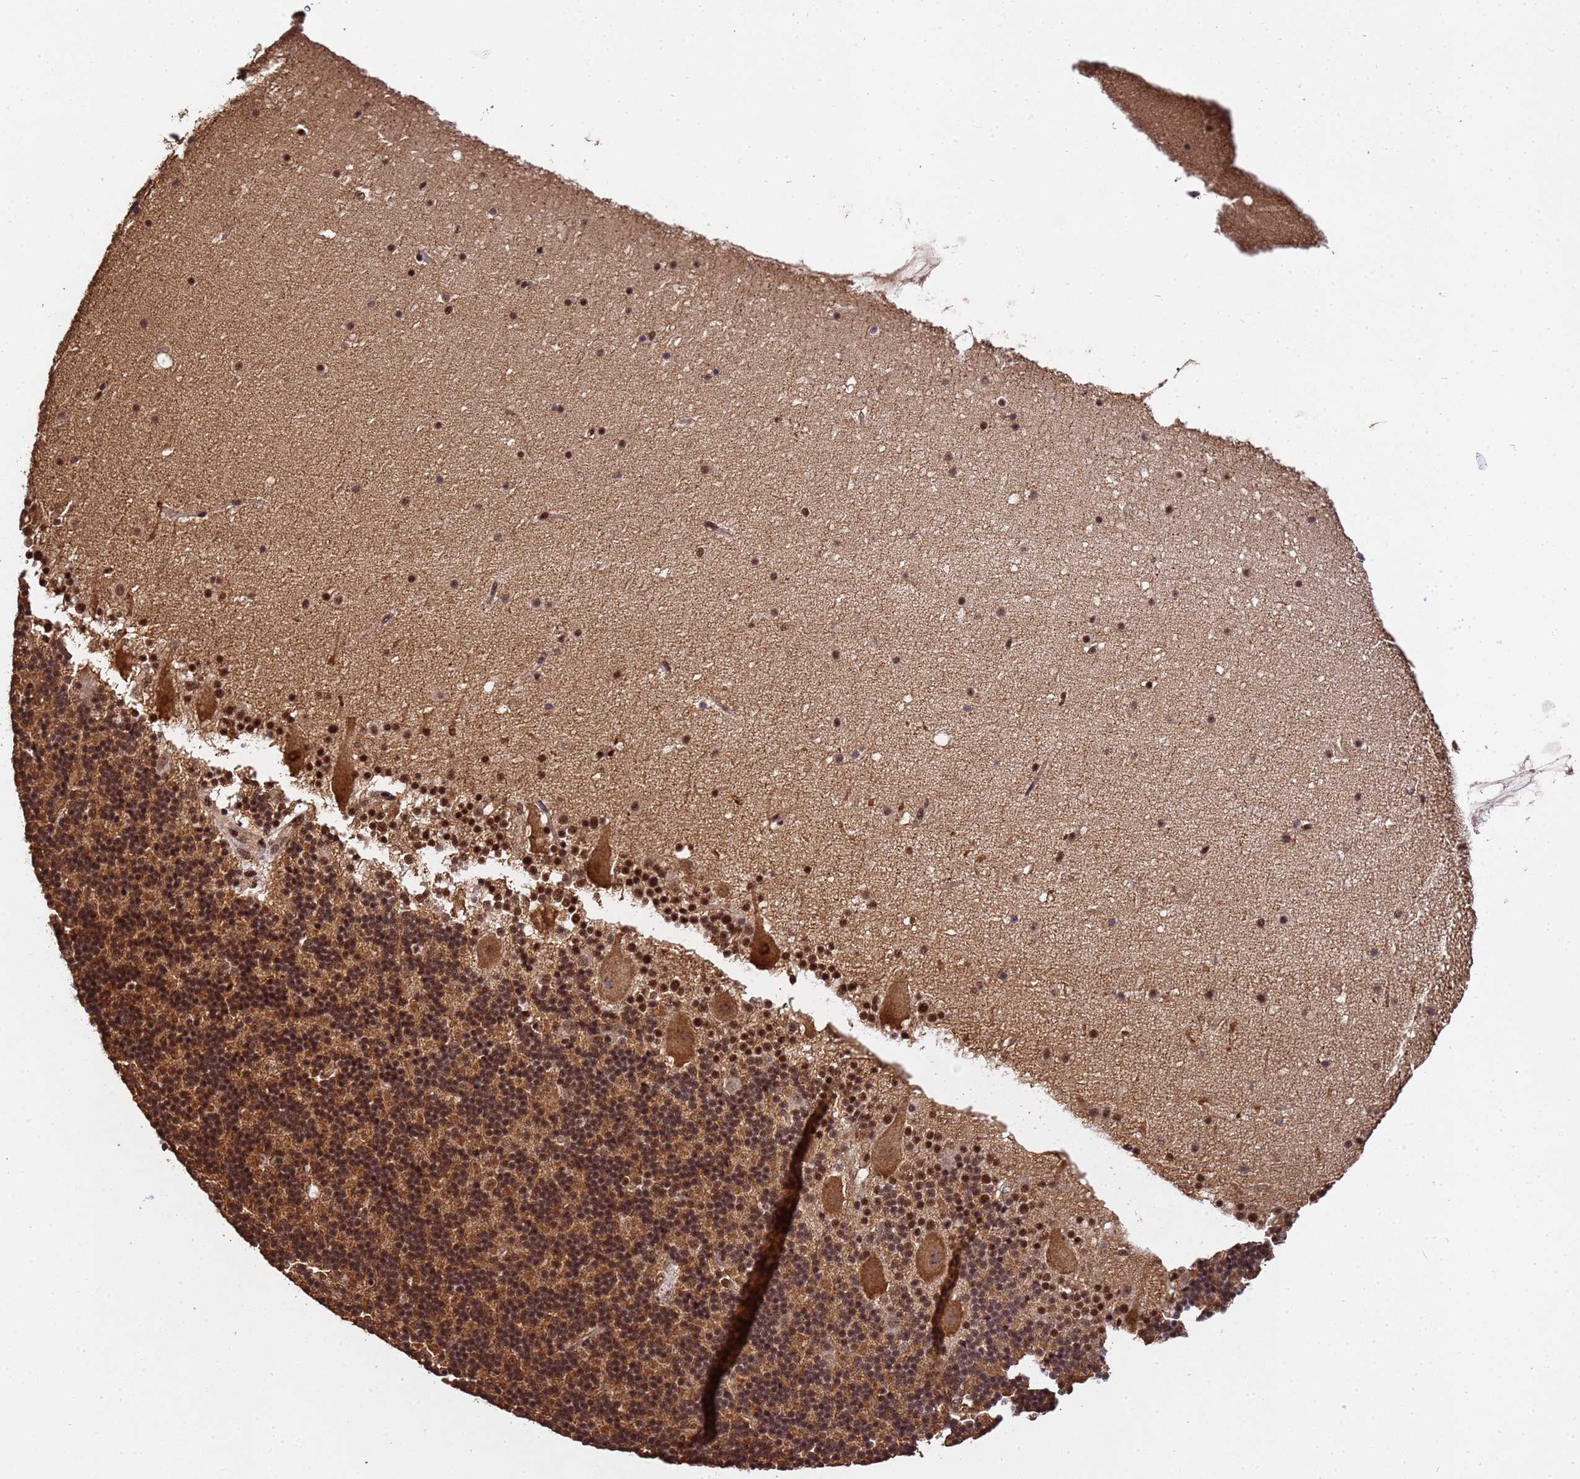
{"staining": {"intensity": "moderate", "quantity": ">75%", "location": "cytoplasmic/membranous,nuclear"}, "tissue": "cerebellum", "cell_type": "Cells in granular layer", "image_type": "normal", "snomed": [{"axis": "morphology", "description": "Normal tissue, NOS"}, {"axis": "topography", "description": "Cerebellum"}], "caption": "Cerebellum was stained to show a protein in brown. There is medium levels of moderate cytoplasmic/membranous,nuclear staining in about >75% of cells in granular layer.", "gene": "SYF2", "patient": {"sex": "male", "age": 57}}